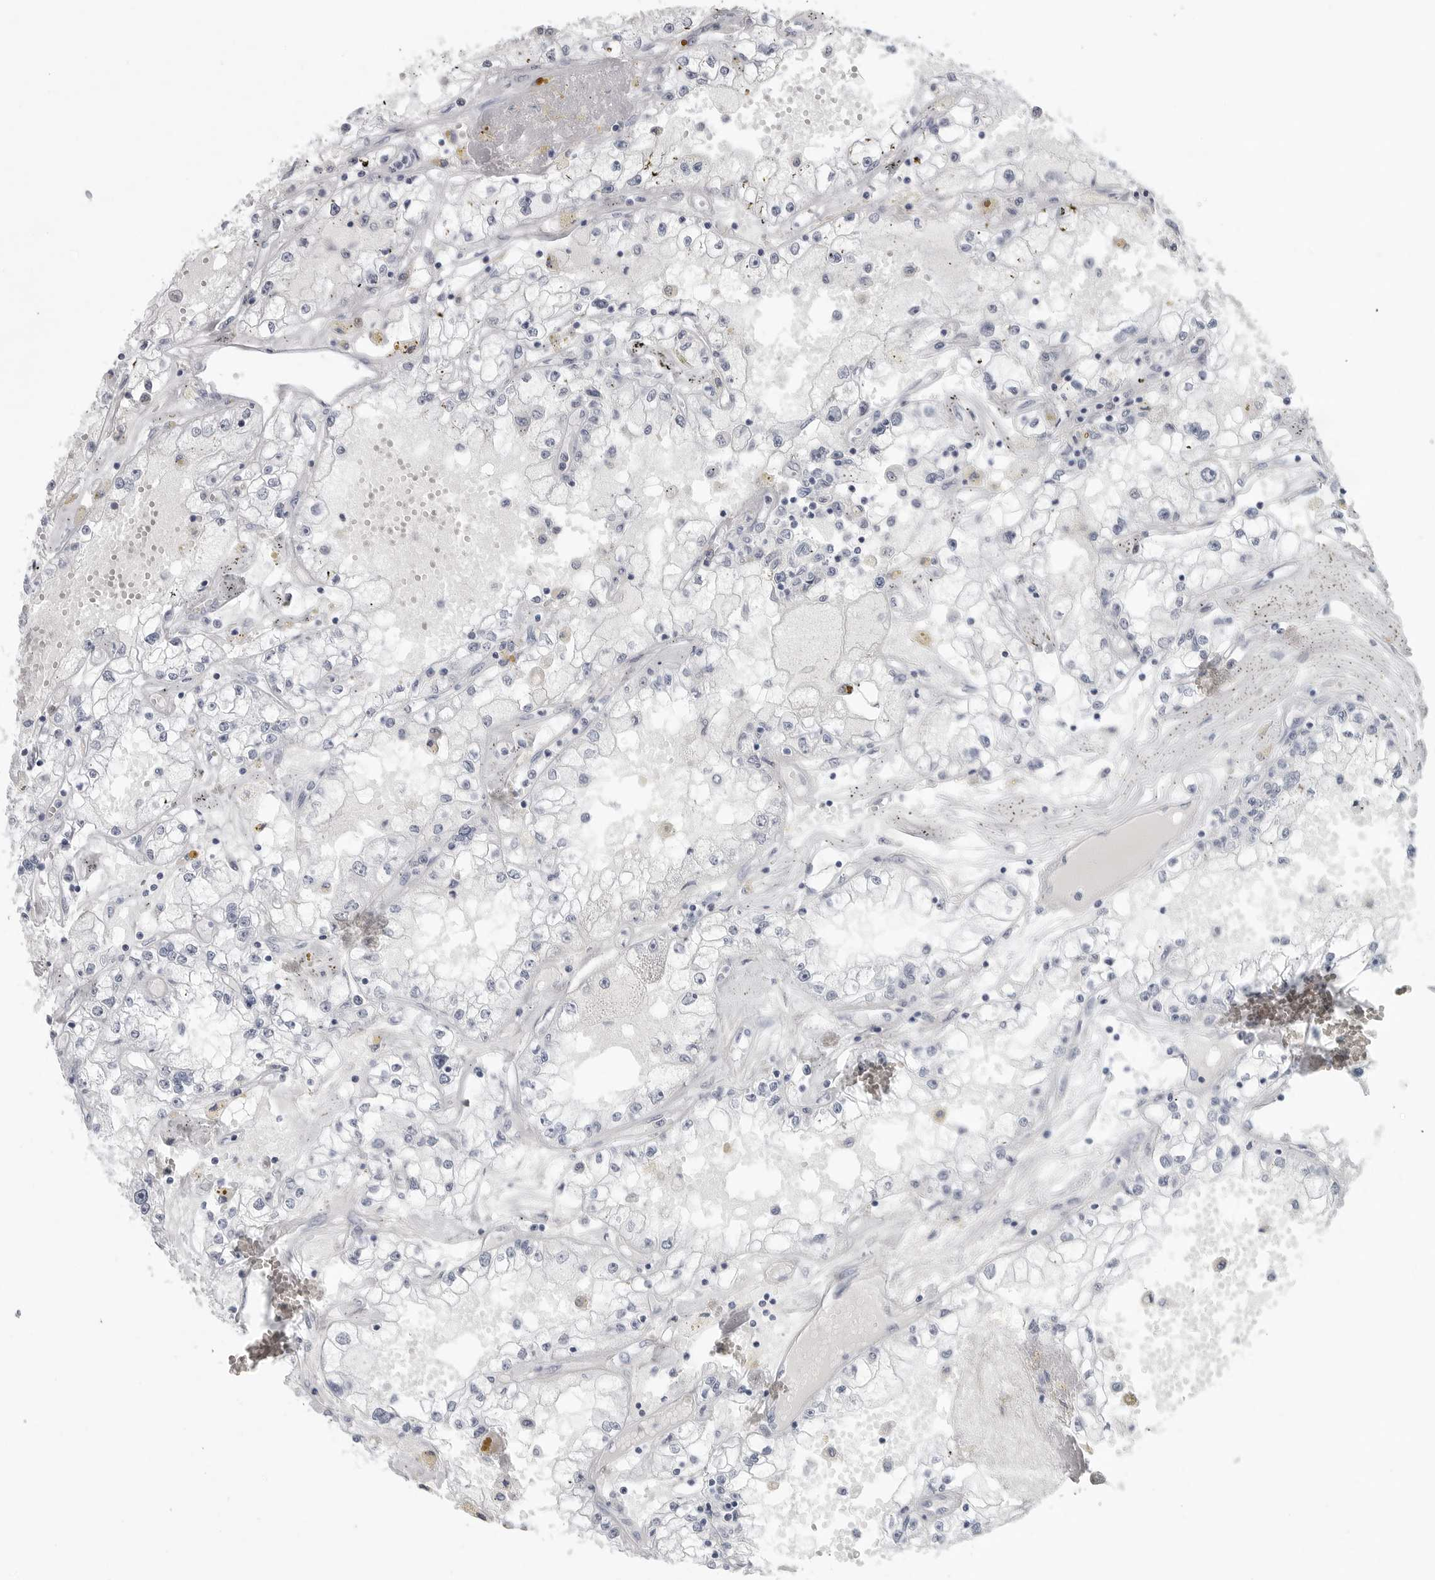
{"staining": {"intensity": "negative", "quantity": "none", "location": "none"}, "tissue": "renal cancer", "cell_type": "Tumor cells", "image_type": "cancer", "snomed": [{"axis": "morphology", "description": "Adenocarcinoma, NOS"}, {"axis": "topography", "description": "Kidney"}], "caption": "An image of human renal cancer (adenocarcinoma) is negative for staining in tumor cells.", "gene": "LY6D", "patient": {"sex": "male", "age": 56}}